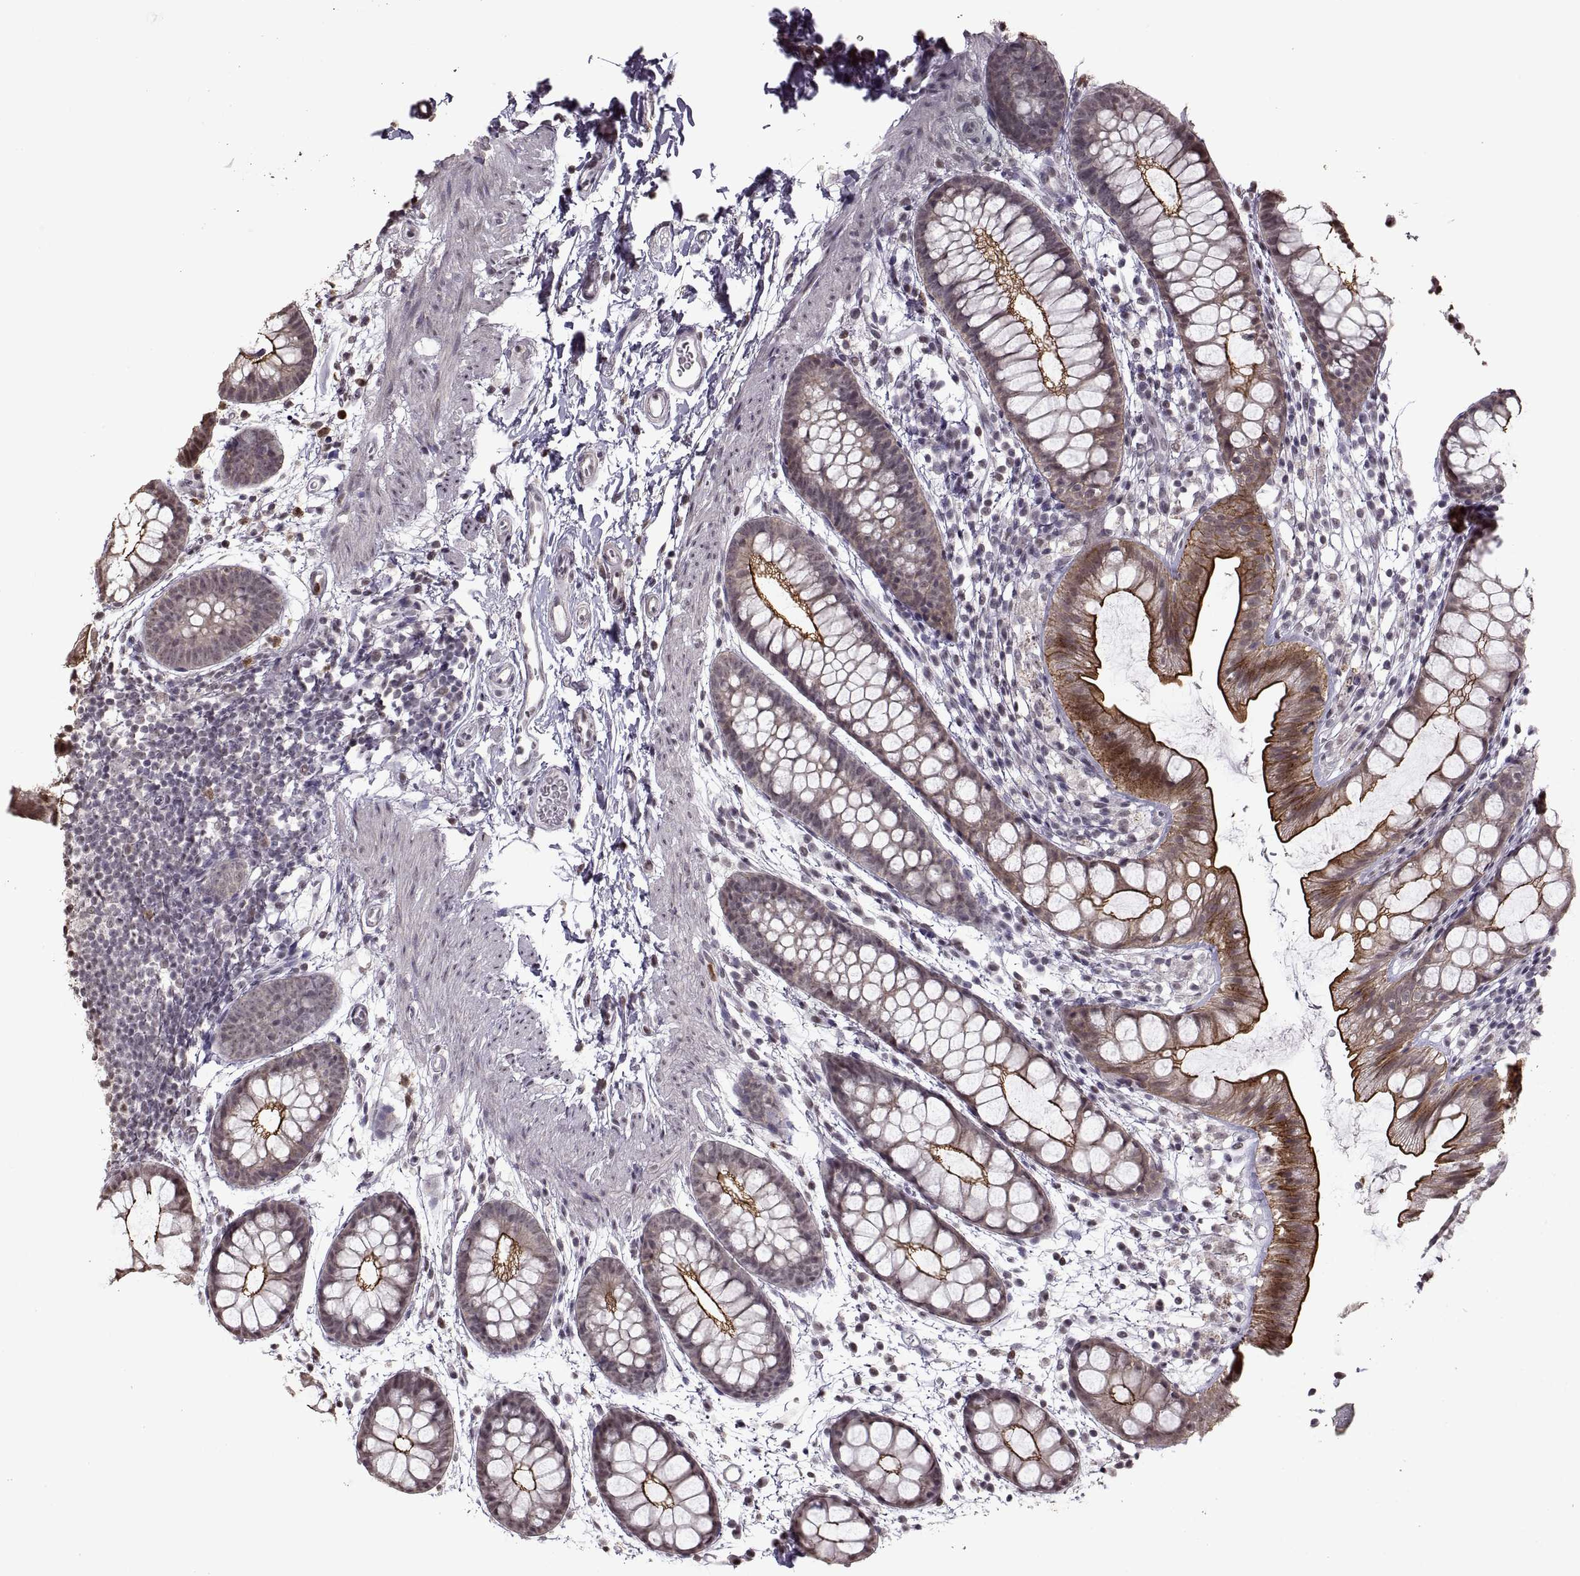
{"staining": {"intensity": "strong", "quantity": ">75%", "location": "cytoplasmic/membranous"}, "tissue": "rectum", "cell_type": "Glandular cells", "image_type": "normal", "snomed": [{"axis": "morphology", "description": "Normal tissue, NOS"}, {"axis": "topography", "description": "Rectum"}], "caption": "A micrograph of human rectum stained for a protein shows strong cytoplasmic/membranous brown staining in glandular cells. (Brightfield microscopy of DAB IHC at high magnification).", "gene": "PALS1", "patient": {"sex": "male", "age": 57}}